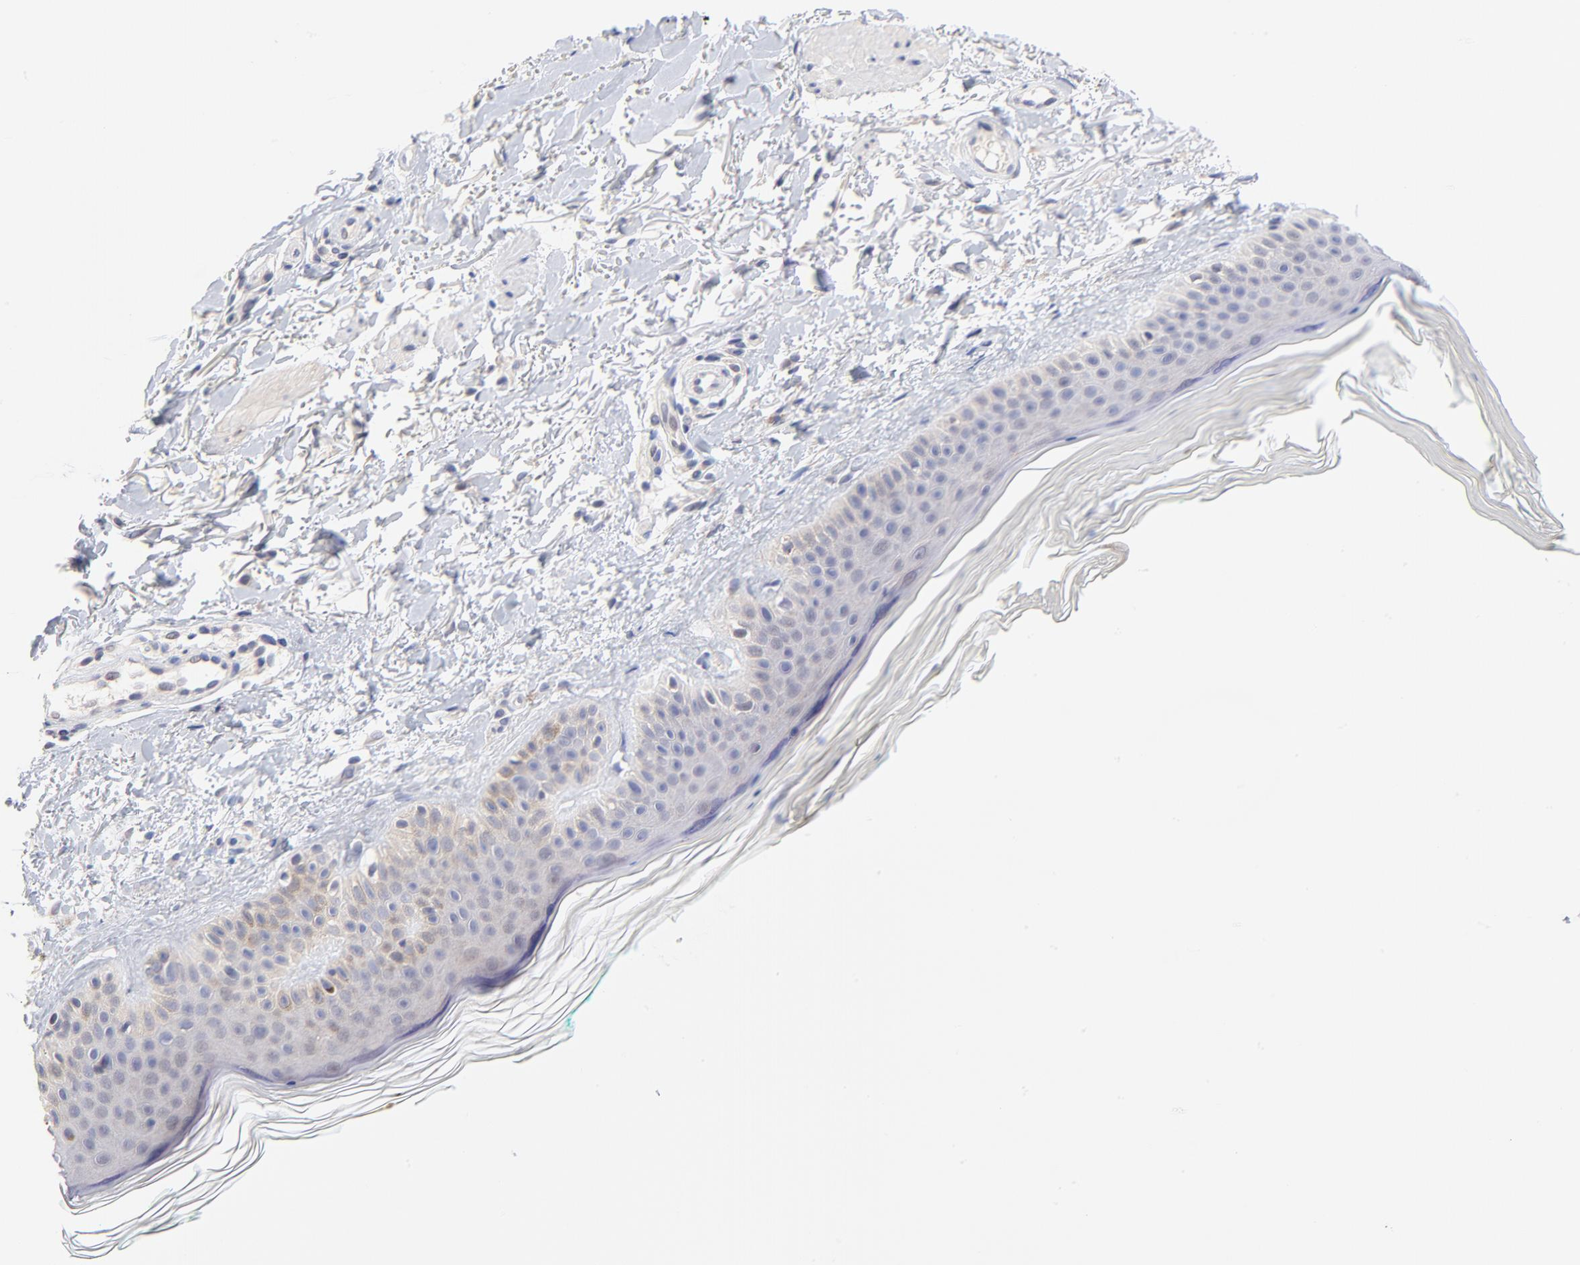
{"staining": {"intensity": "negative", "quantity": "none", "location": "none"}, "tissue": "skin", "cell_type": "Fibroblasts", "image_type": "normal", "snomed": [{"axis": "morphology", "description": "Normal tissue, NOS"}, {"axis": "topography", "description": "Skin"}], "caption": "Fibroblasts are negative for brown protein staining in benign skin. (DAB IHC, high magnification).", "gene": "AFF2", "patient": {"sex": "male", "age": 71}}